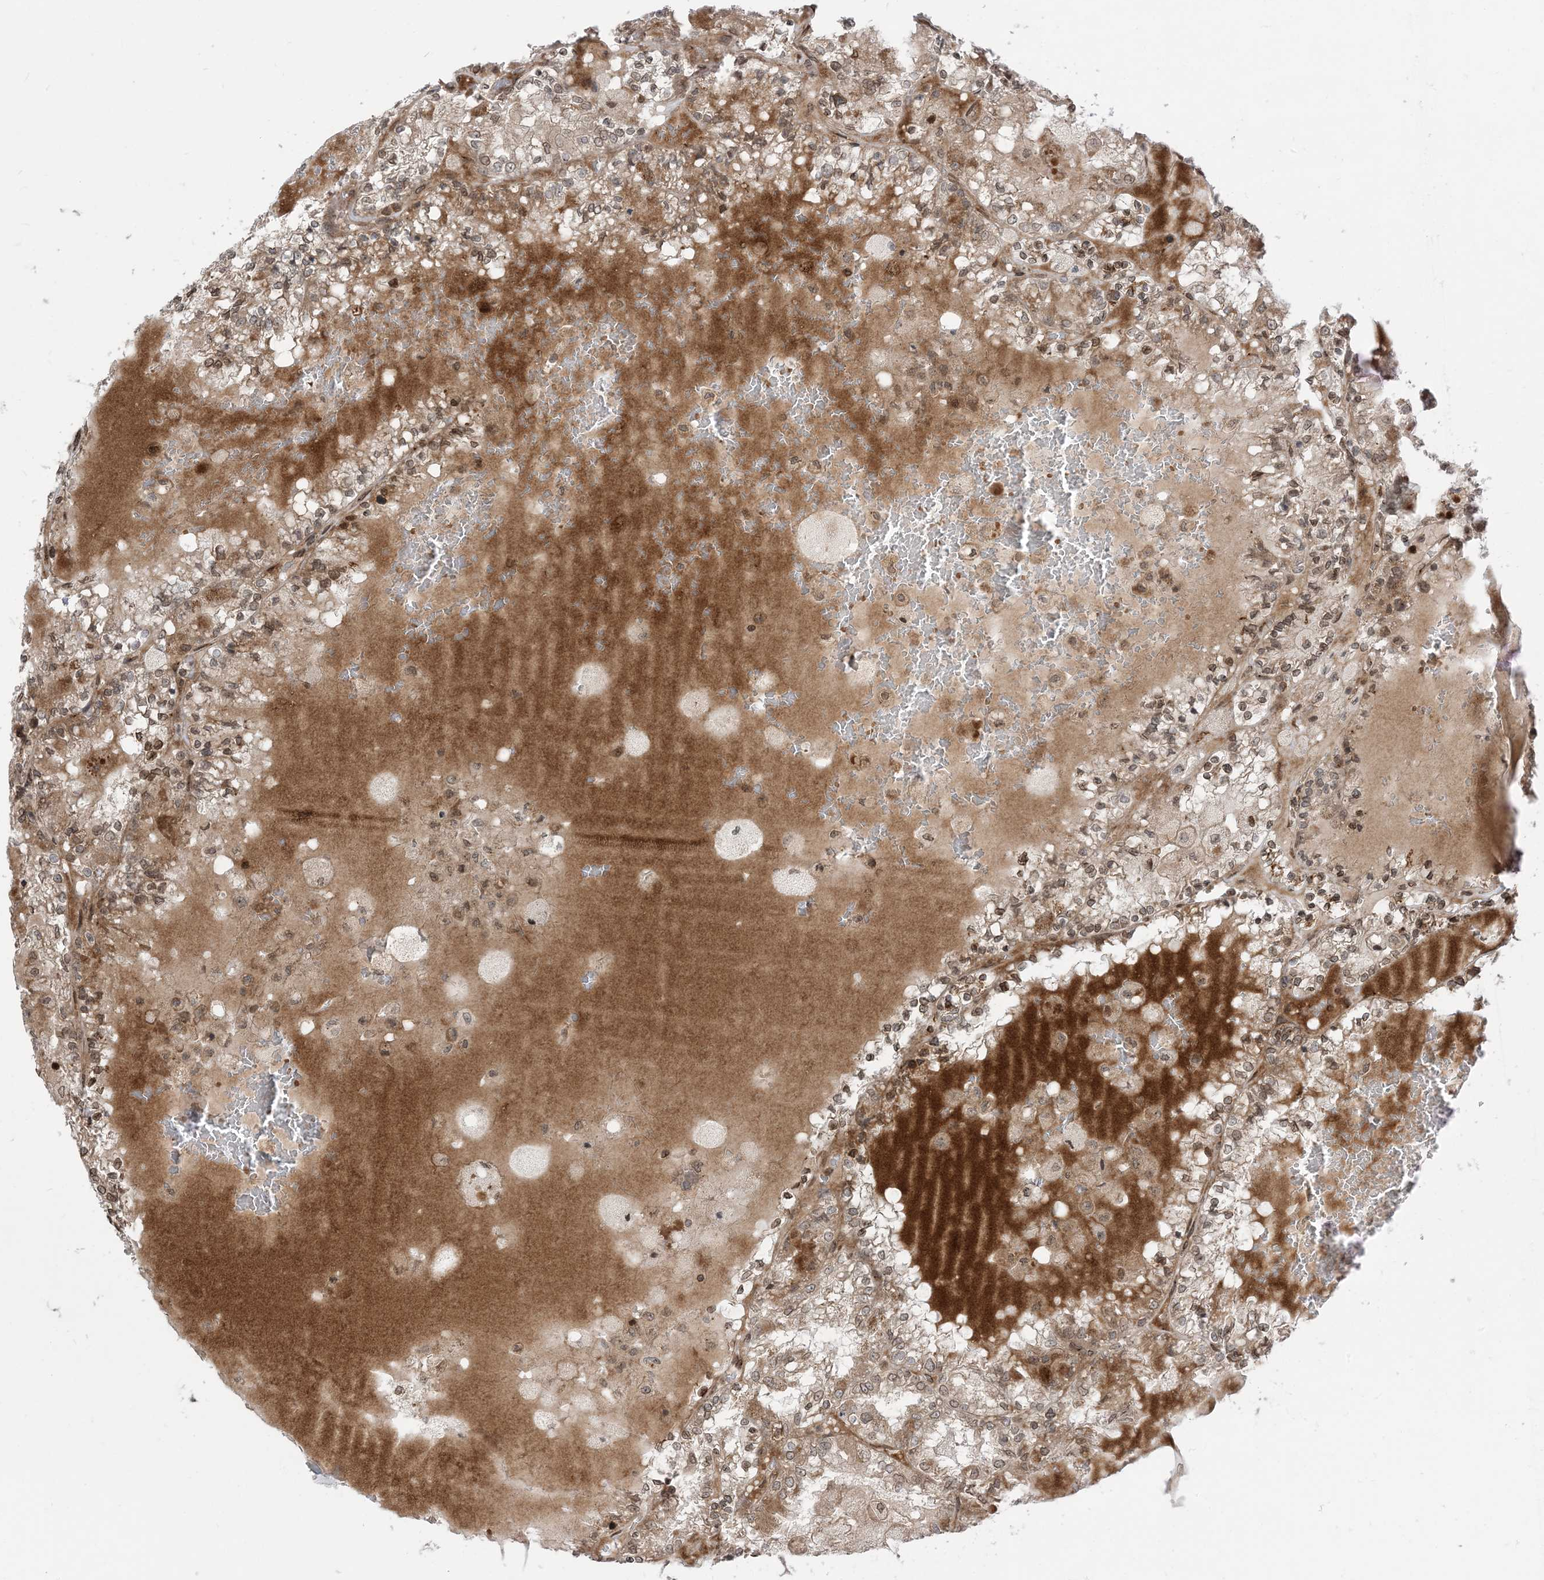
{"staining": {"intensity": "moderate", "quantity": "25%-75%", "location": "cytoplasmic/membranous,nuclear"}, "tissue": "renal cancer", "cell_type": "Tumor cells", "image_type": "cancer", "snomed": [{"axis": "morphology", "description": "Adenocarcinoma, NOS"}, {"axis": "topography", "description": "Kidney"}], "caption": "The immunohistochemical stain highlights moderate cytoplasmic/membranous and nuclear staining in tumor cells of adenocarcinoma (renal) tissue. Nuclei are stained in blue.", "gene": "CASP4", "patient": {"sex": "female", "age": 56}}